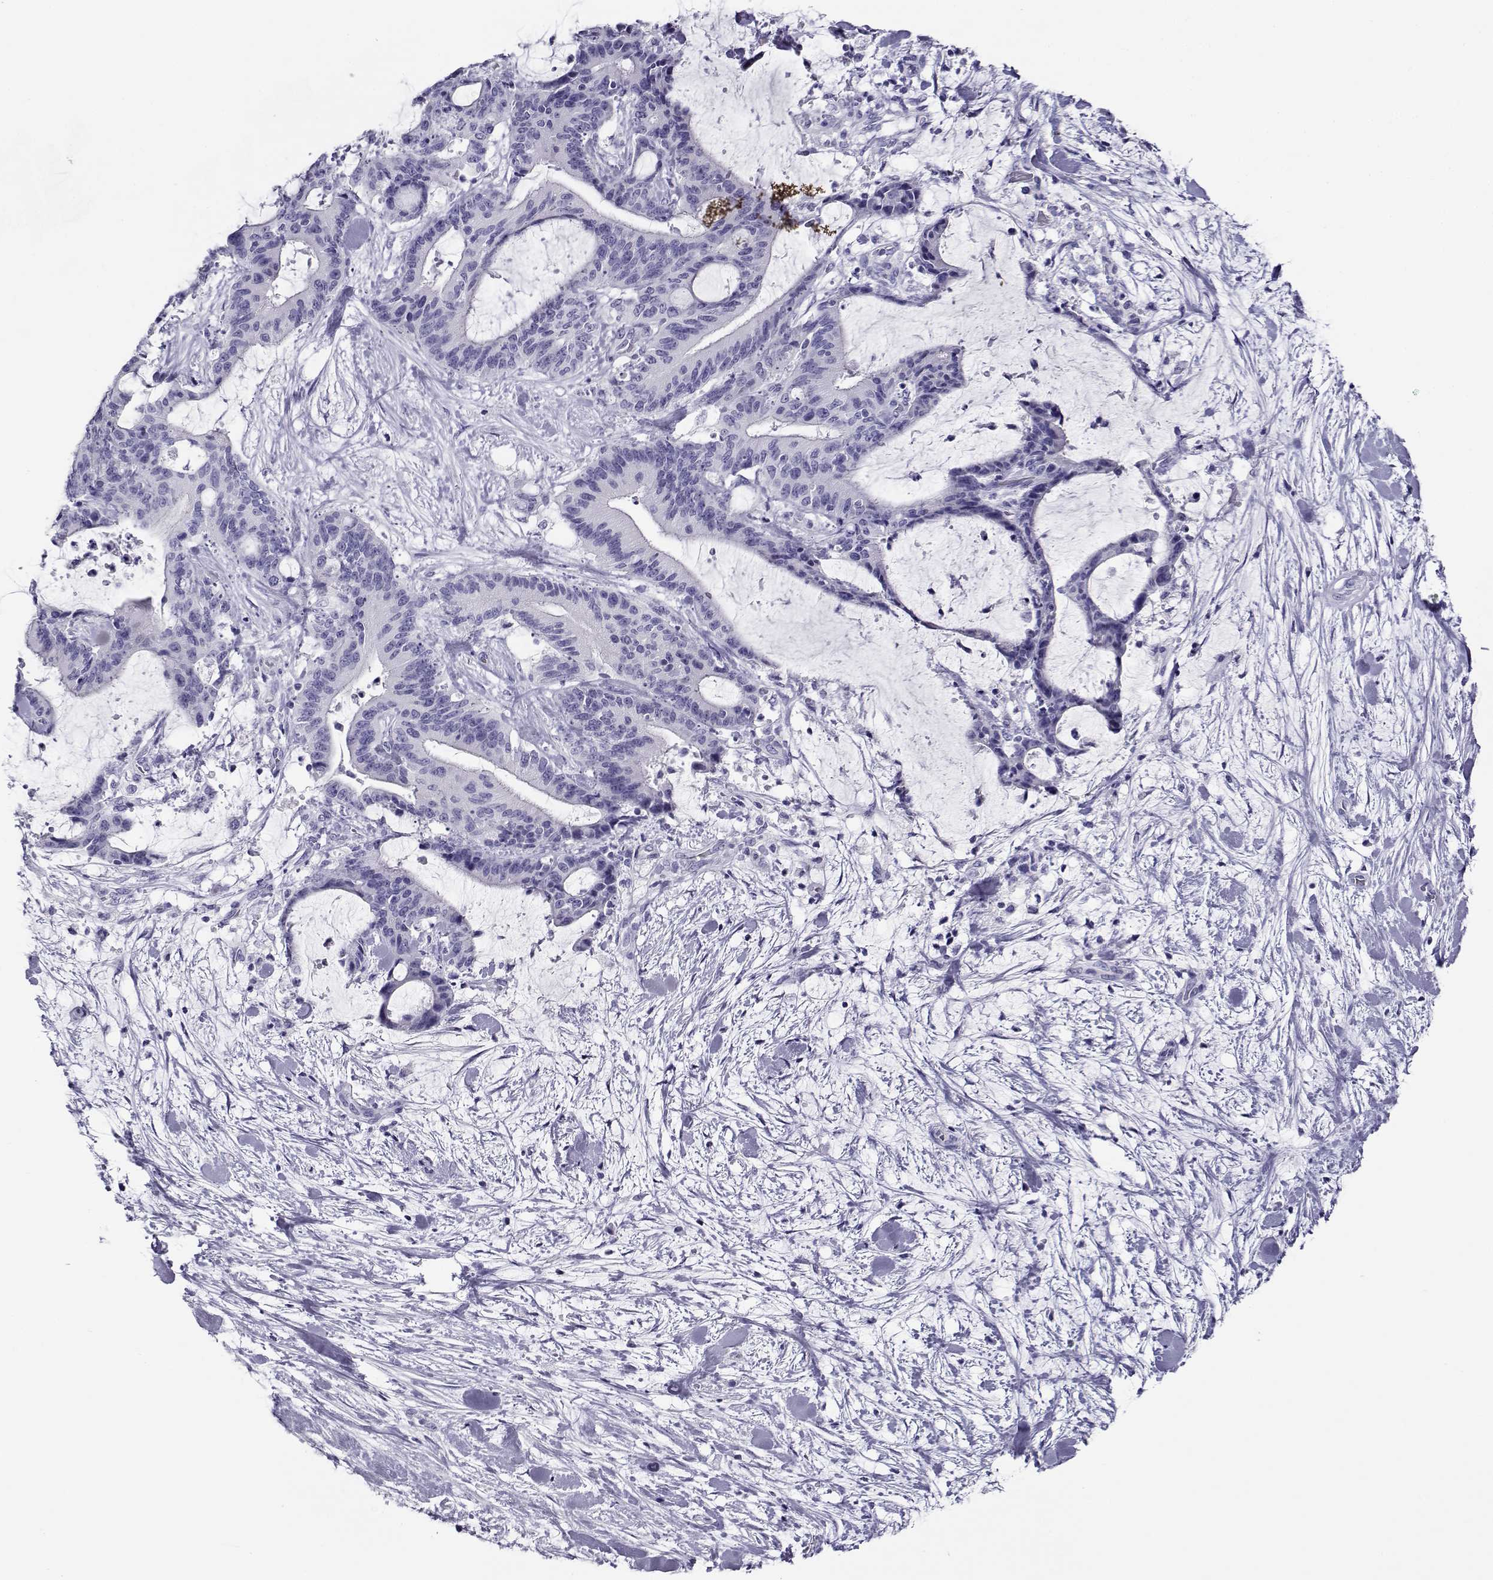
{"staining": {"intensity": "negative", "quantity": "none", "location": "none"}, "tissue": "liver cancer", "cell_type": "Tumor cells", "image_type": "cancer", "snomed": [{"axis": "morphology", "description": "Cholangiocarcinoma"}, {"axis": "topography", "description": "Liver"}], "caption": "Immunohistochemistry (IHC) photomicrograph of neoplastic tissue: human cholangiocarcinoma (liver) stained with DAB (3,3'-diaminobenzidine) reveals no significant protein staining in tumor cells. (DAB immunohistochemistry visualized using brightfield microscopy, high magnification).", "gene": "CABS1", "patient": {"sex": "female", "age": 73}}